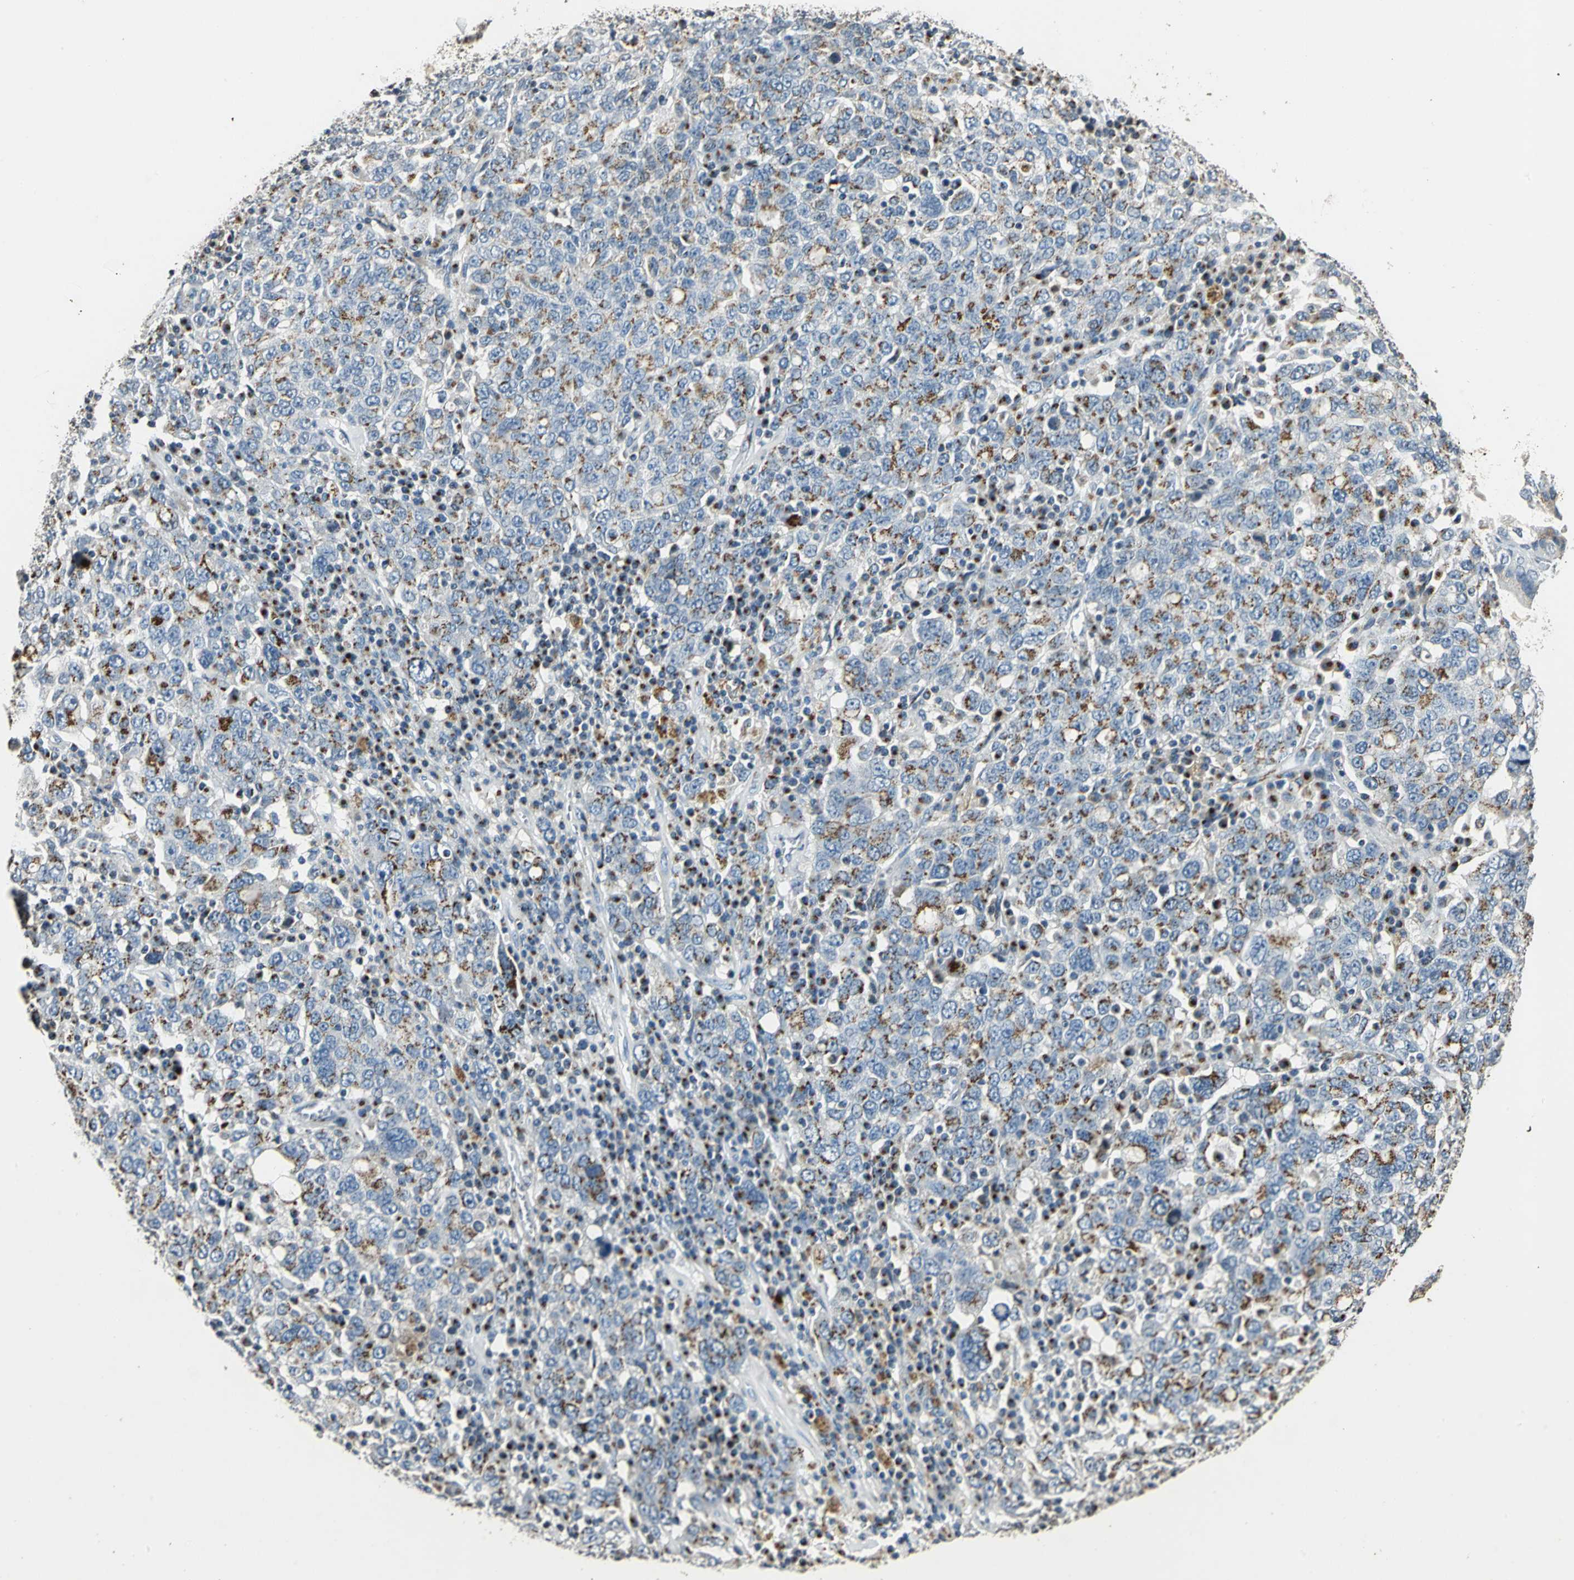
{"staining": {"intensity": "moderate", "quantity": "25%-75%", "location": "cytoplasmic/membranous"}, "tissue": "ovarian cancer", "cell_type": "Tumor cells", "image_type": "cancer", "snomed": [{"axis": "morphology", "description": "Carcinoma, endometroid"}, {"axis": "topography", "description": "Ovary"}], "caption": "About 25%-75% of tumor cells in human endometroid carcinoma (ovarian) reveal moderate cytoplasmic/membranous protein staining as visualized by brown immunohistochemical staining.", "gene": "TMEM115", "patient": {"sex": "female", "age": 62}}